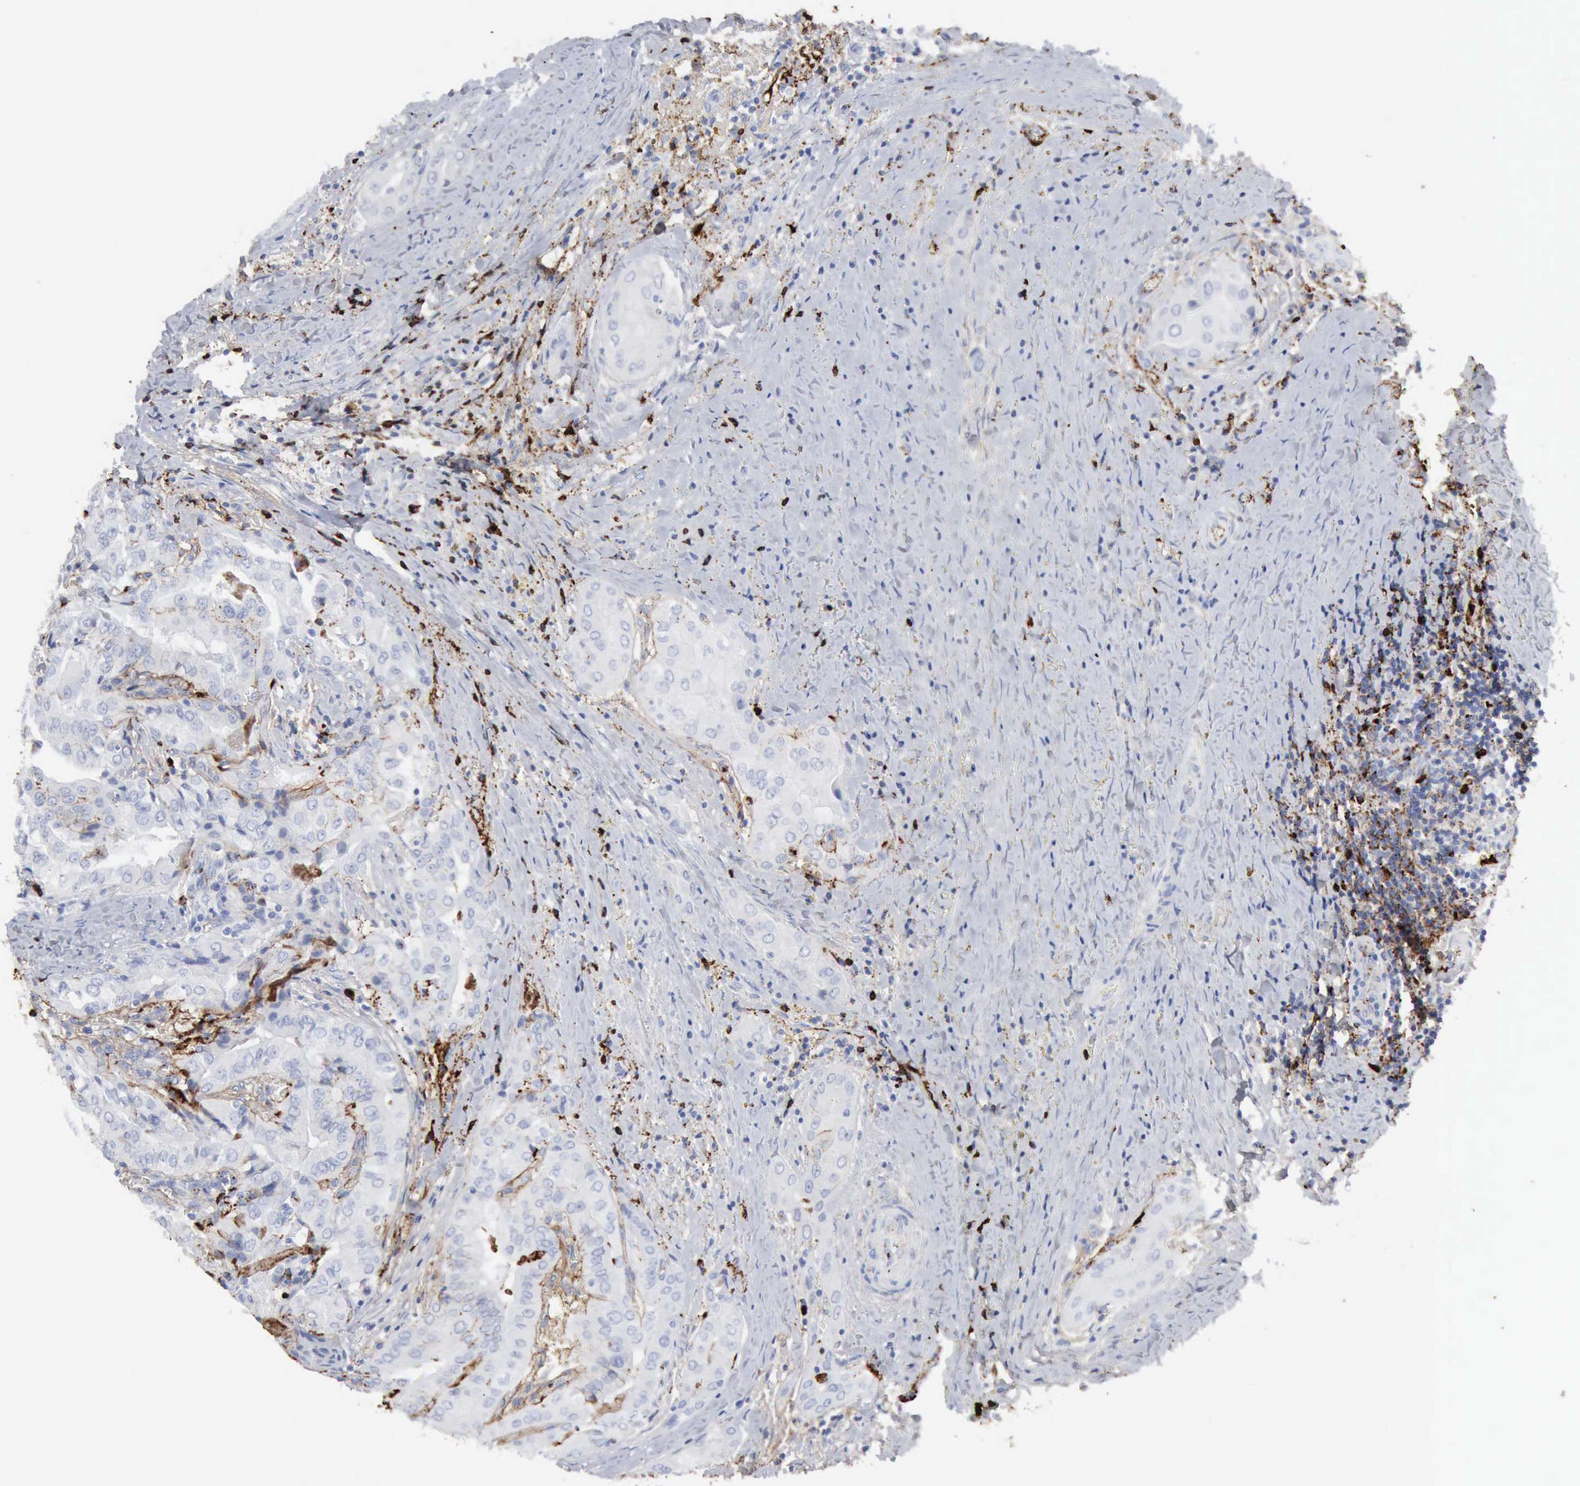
{"staining": {"intensity": "negative", "quantity": "none", "location": "none"}, "tissue": "thyroid cancer", "cell_type": "Tumor cells", "image_type": "cancer", "snomed": [{"axis": "morphology", "description": "Papillary adenocarcinoma, NOS"}, {"axis": "topography", "description": "Thyroid gland"}], "caption": "The image displays no significant staining in tumor cells of papillary adenocarcinoma (thyroid).", "gene": "C4BPA", "patient": {"sex": "female", "age": 71}}